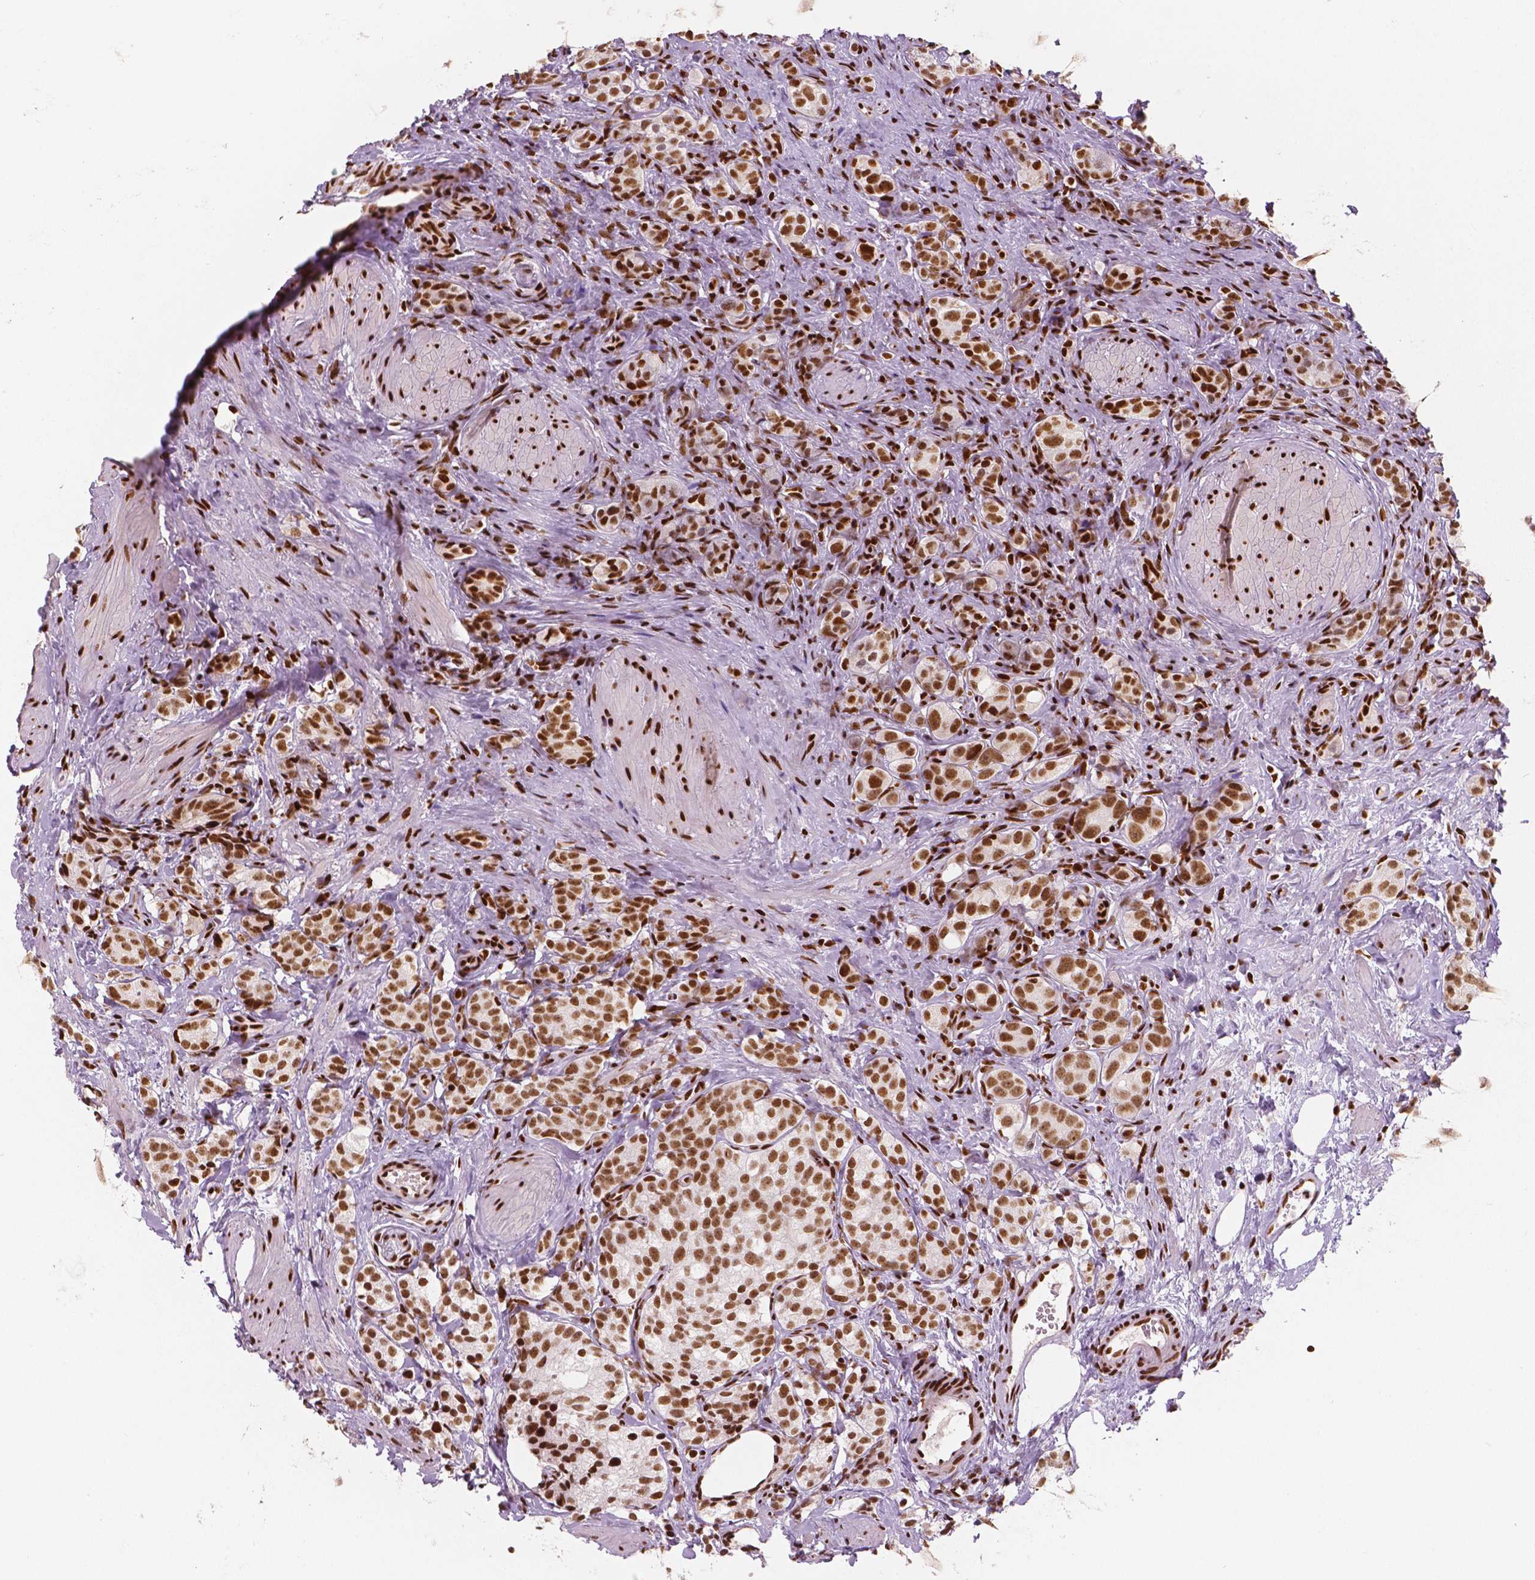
{"staining": {"intensity": "strong", "quantity": ">75%", "location": "nuclear"}, "tissue": "prostate cancer", "cell_type": "Tumor cells", "image_type": "cancer", "snomed": [{"axis": "morphology", "description": "Adenocarcinoma, High grade"}, {"axis": "topography", "description": "Prostate"}], "caption": "A high-resolution image shows IHC staining of high-grade adenocarcinoma (prostate), which displays strong nuclear expression in about >75% of tumor cells. (DAB (3,3'-diaminobenzidine) IHC with brightfield microscopy, high magnification).", "gene": "BRD4", "patient": {"sex": "male", "age": 53}}